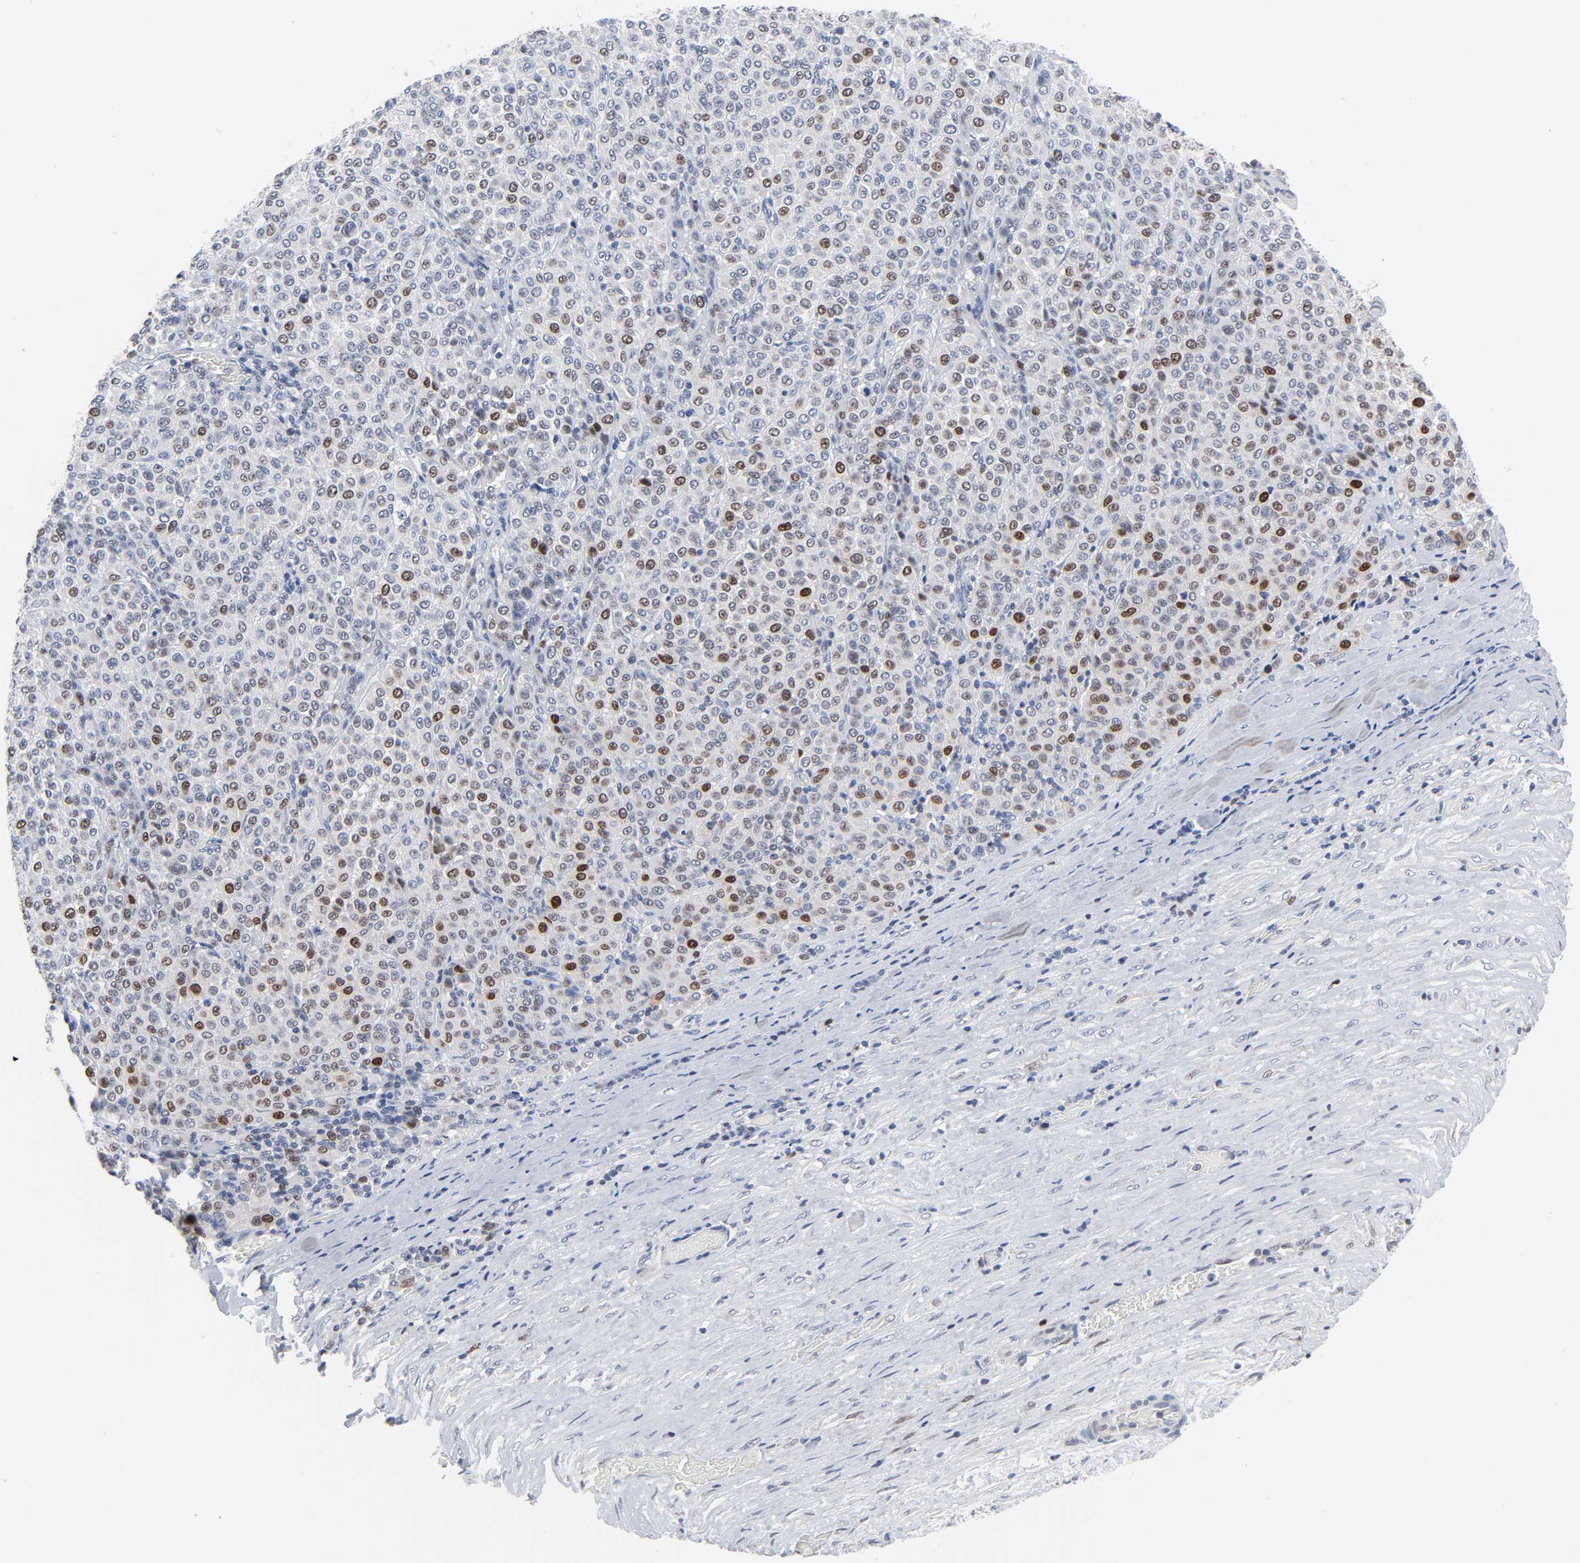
{"staining": {"intensity": "moderate", "quantity": "25%-75%", "location": "nuclear"}, "tissue": "melanoma", "cell_type": "Tumor cells", "image_type": "cancer", "snomed": [{"axis": "morphology", "description": "Malignant melanoma, Metastatic site"}, {"axis": "topography", "description": "Pancreas"}], "caption": "High-magnification brightfield microscopy of melanoma stained with DAB (3,3'-diaminobenzidine) (brown) and counterstained with hematoxylin (blue). tumor cells exhibit moderate nuclear staining is identified in about25%-75% of cells. The staining was performed using DAB (3,3'-diaminobenzidine), with brown indicating positive protein expression. Nuclei are stained blue with hematoxylin.", "gene": "WEE1", "patient": {"sex": "female", "age": 30}}